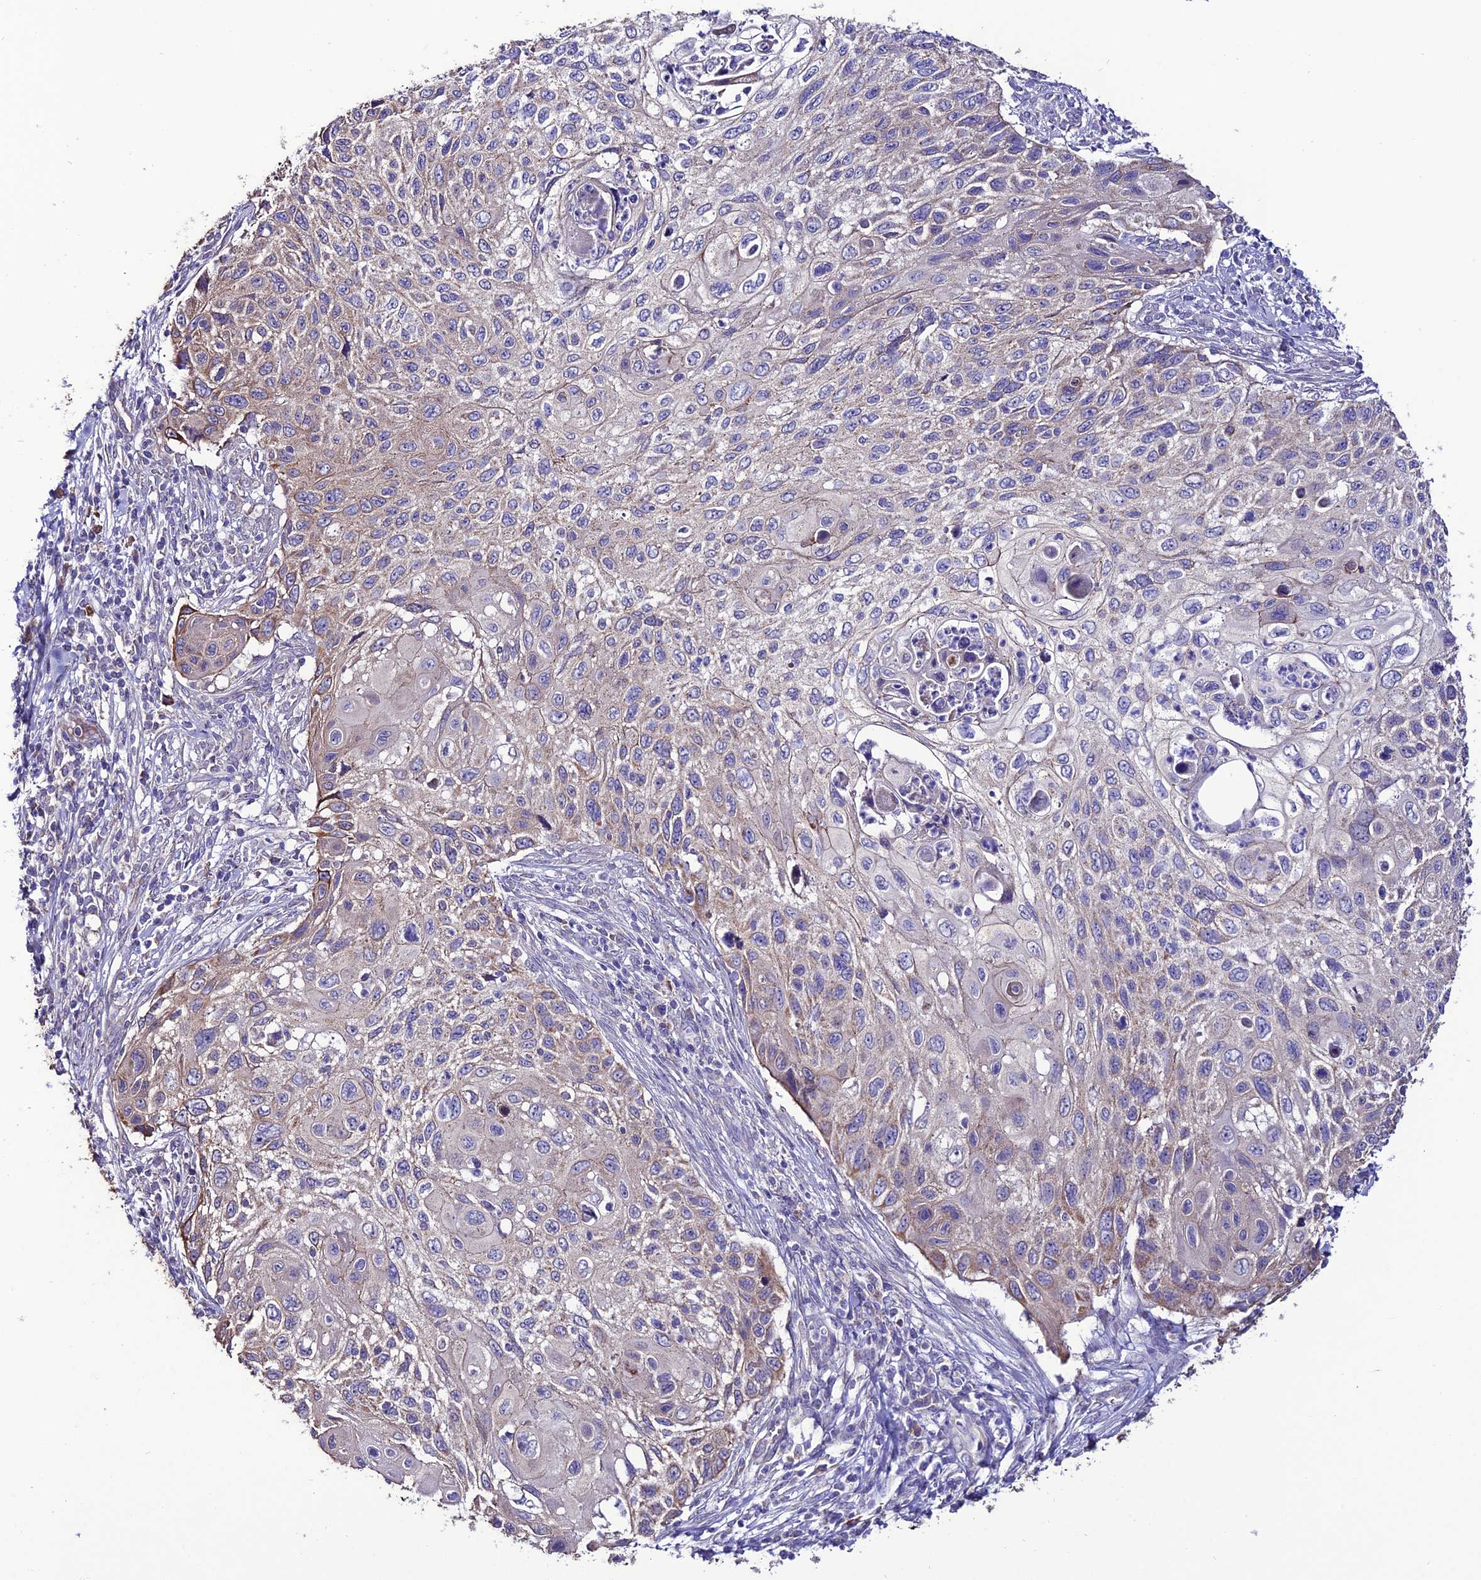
{"staining": {"intensity": "weak", "quantity": "<25%", "location": "cytoplasmic/membranous"}, "tissue": "cervical cancer", "cell_type": "Tumor cells", "image_type": "cancer", "snomed": [{"axis": "morphology", "description": "Squamous cell carcinoma, NOS"}, {"axis": "topography", "description": "Cervix"}], "caption": "Immunohistochemistry (IHC) histopathology image of human squamous cell carcinoma (cervical) stained for a protein (brown), which shows no staining in tumor cells.", "gene": "HOGA1", "patient": {"sex": "female", "age": 70}}